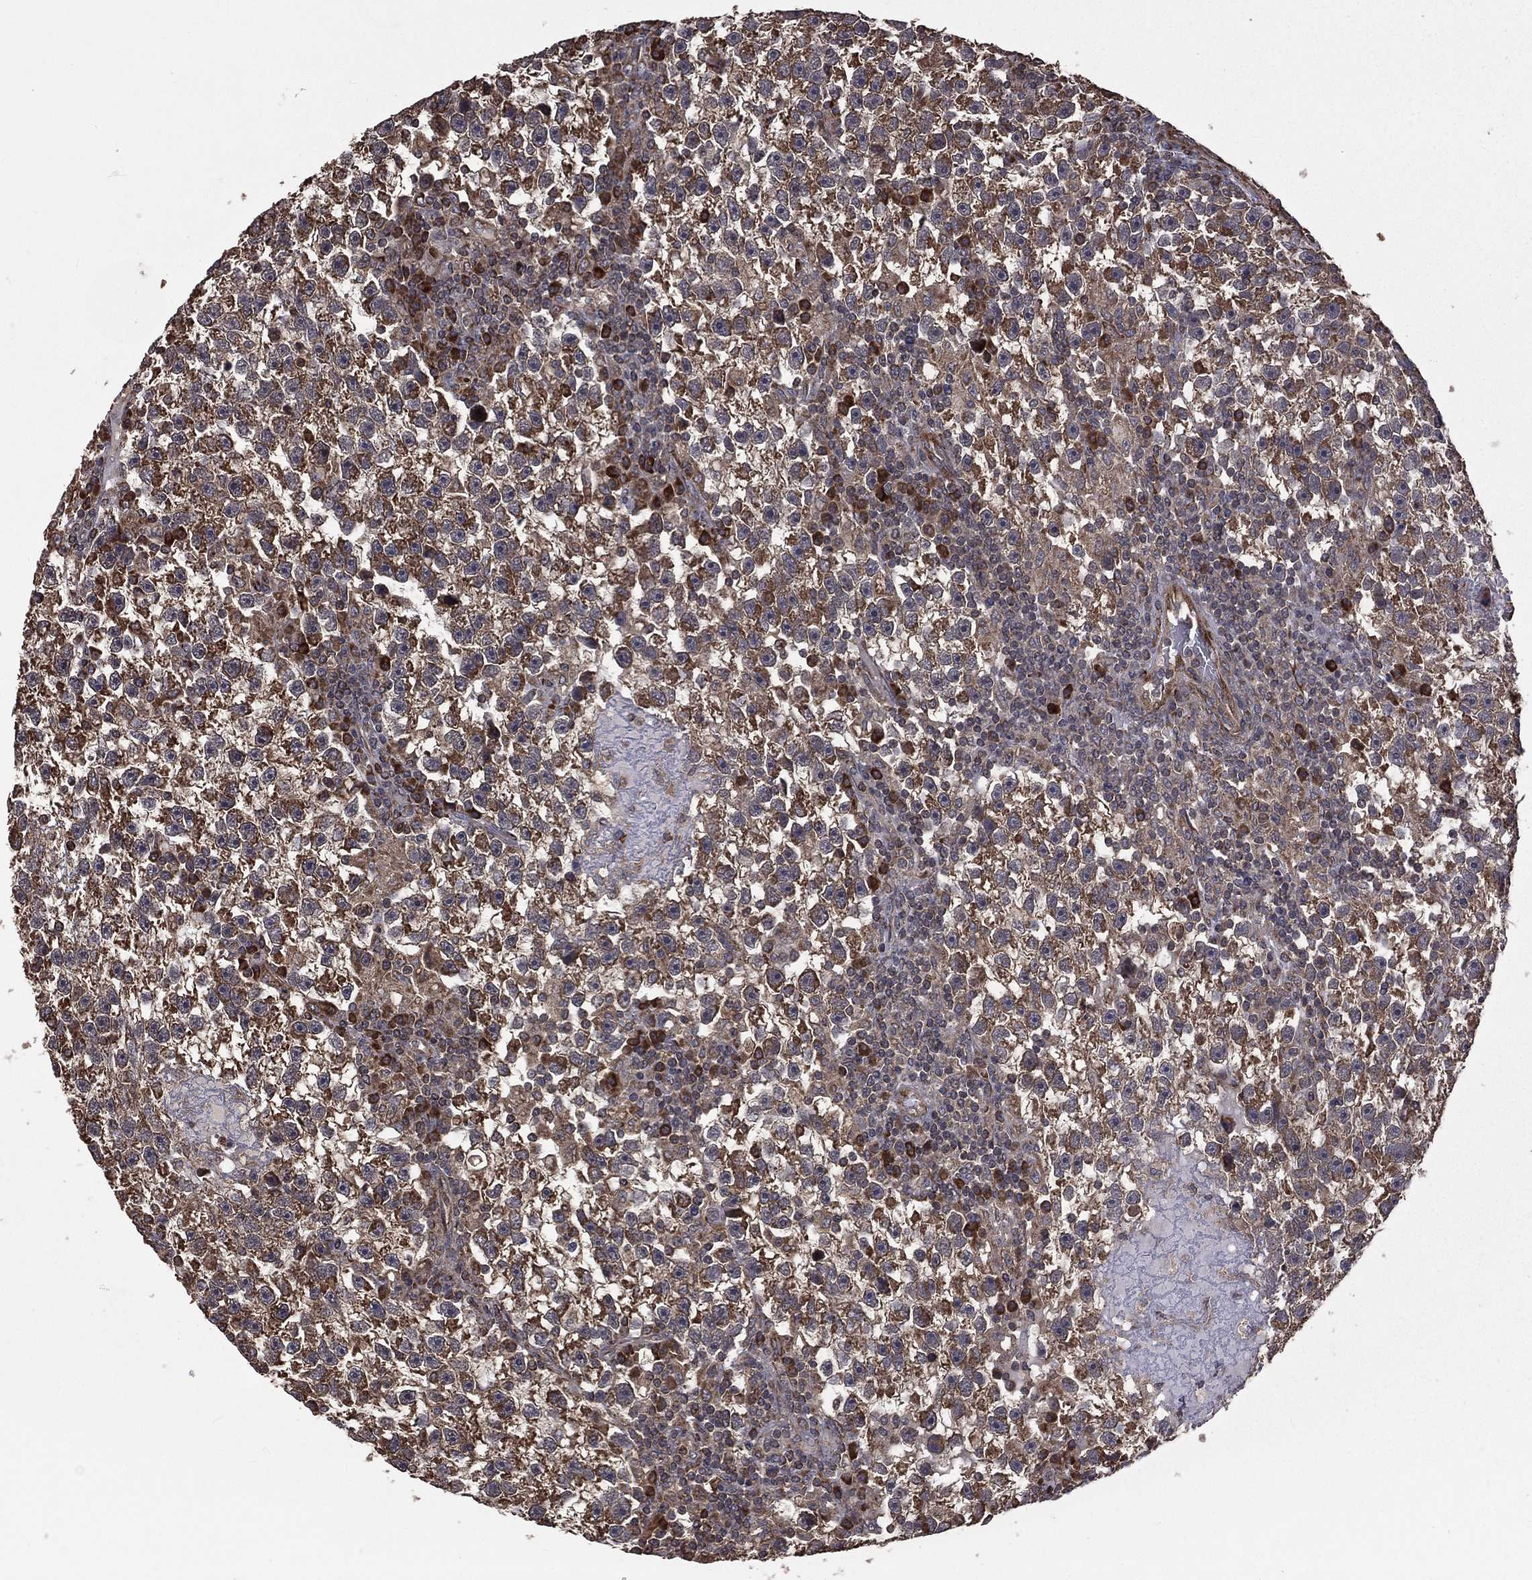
{"staining": {"intensity": "strong", "quantity": ">75%", "location": "cytoplasmic/membranous"}, "tissue": "testis cancer", "cell_type": "Tumor cells", "image_type": "cancer", "snomed": [{"axis": "morphology", "description": "Seminoma, NOS"}, {"axis": "topography", "description": "Testis"}], "caption": "Testis cancer (seminoma) stained with a protein marker displays strong staining in tumor cells.", "gene": "OLFML1", "patient": {"sex": "male", "age": 47}}